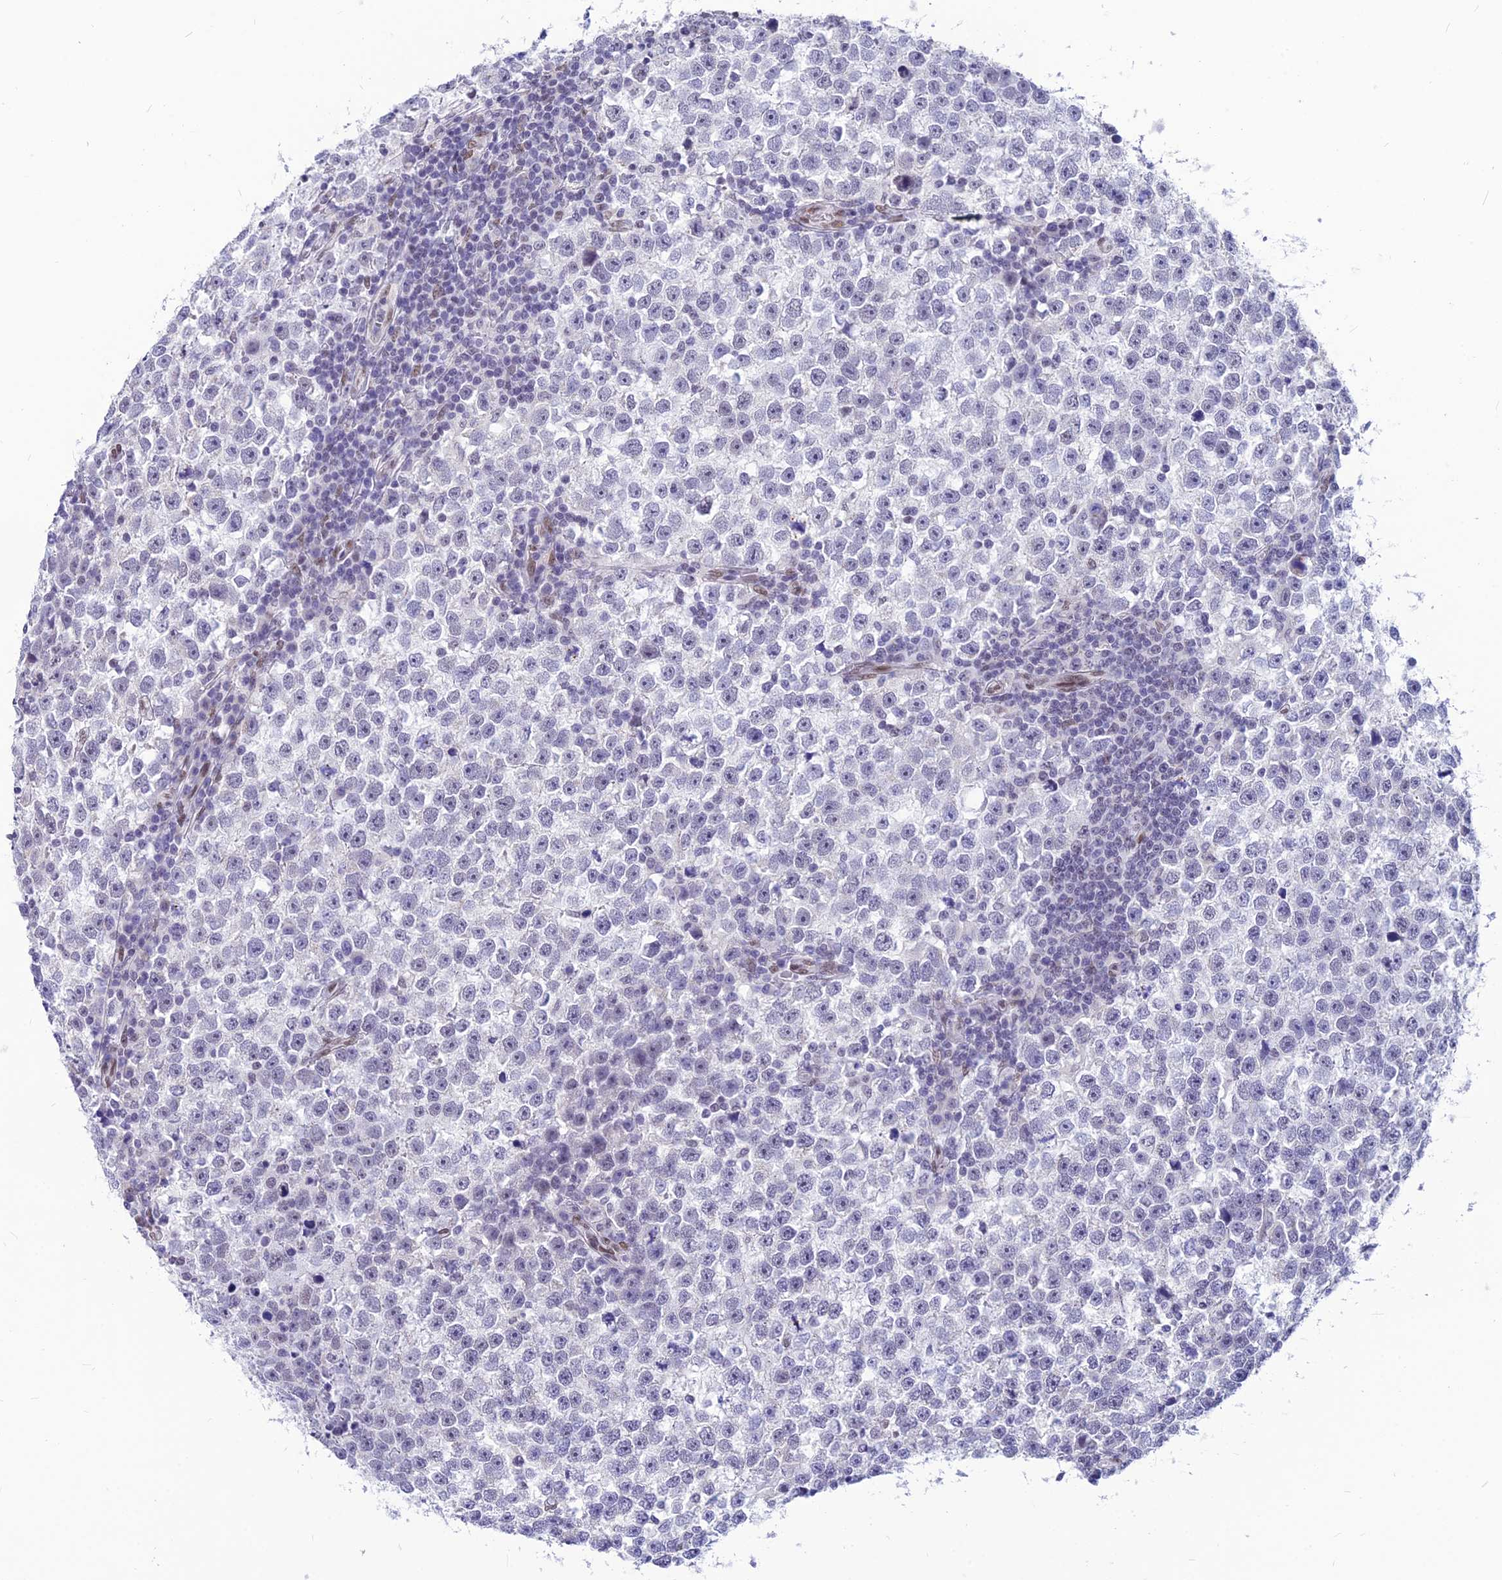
{"staining": {"intensity": "negative", "quantity": "none", "location": "none"}, "tissue": "testis cancer", "cell_type": "Tumor cells", "image_type": "cancer", "snomed": [{"axis": "morphology", "description": "Normal tissue, NOS"}, {"axis": "morphology", "description": "Seminoma, NOS"}, {"axis": "topography", "description": "Testis"}], "caption": "A histopathology image of human seminoma (testis) is negative for staining in tumor cells.", "gene": "KCTD13", "patient": {"sex": "male", "age": 43}}